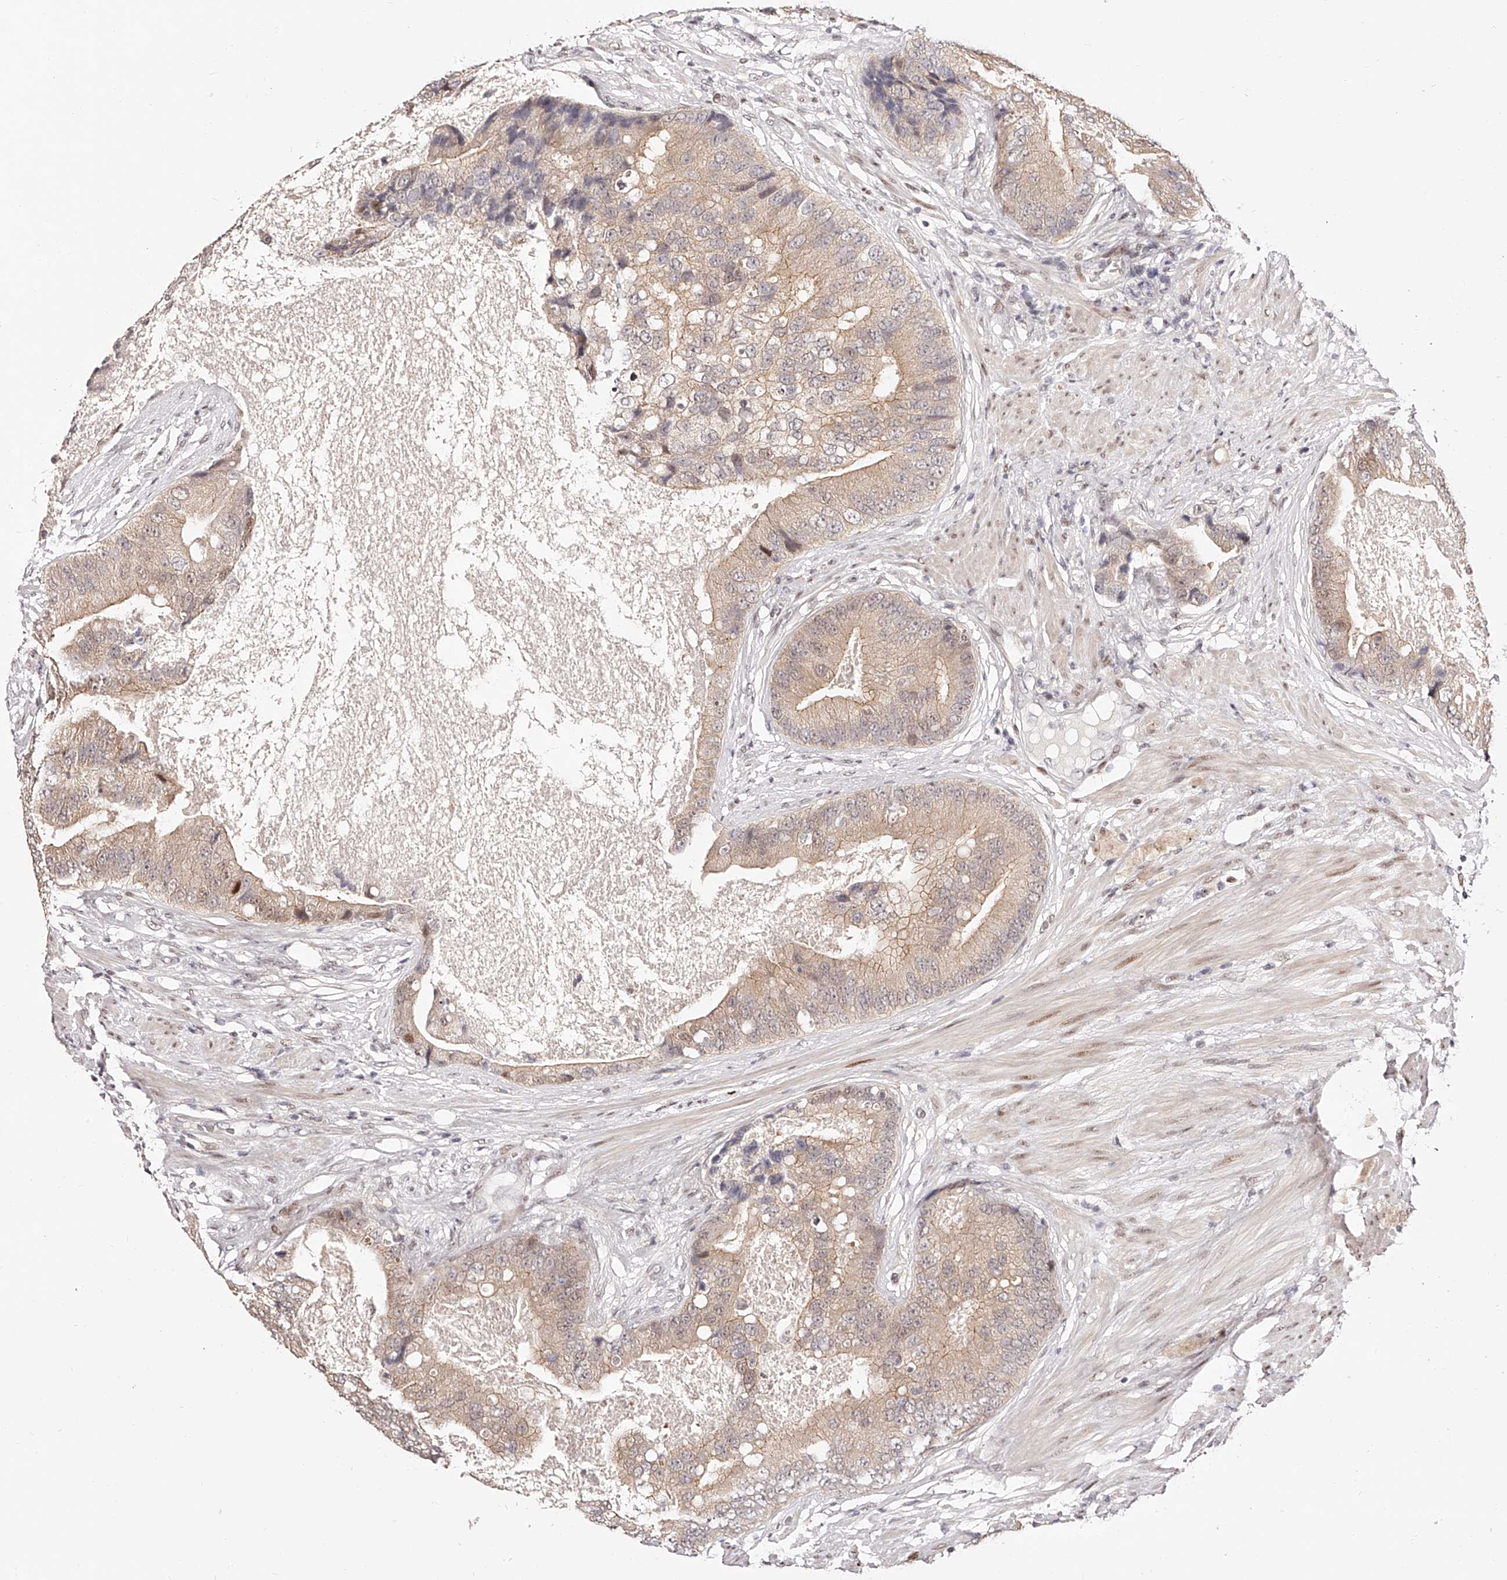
{"staining": {"intensity": "moderate", "quantity": "25%-75%", "location": "cytoplasmic/membranous,nuclear"}, "tissue": "prostate cancer", "cell_type": "Tumor cells", "image_type": "cancer", "snomed": [{"axis": "morphology", "description": "Adenocarcinoma, High grade"}, {"axis": "topography", "description": "Prostate"}], "caption": "This is an image of immunohistochemistry staining of prostate cancer (high-grade adenocarcinoma), which shows moderate positivity in the cytoplasmic/membranous and nuclear of tumor cells.", "gene": "USF3", "patient": {"sex": "male", "age": 70}}